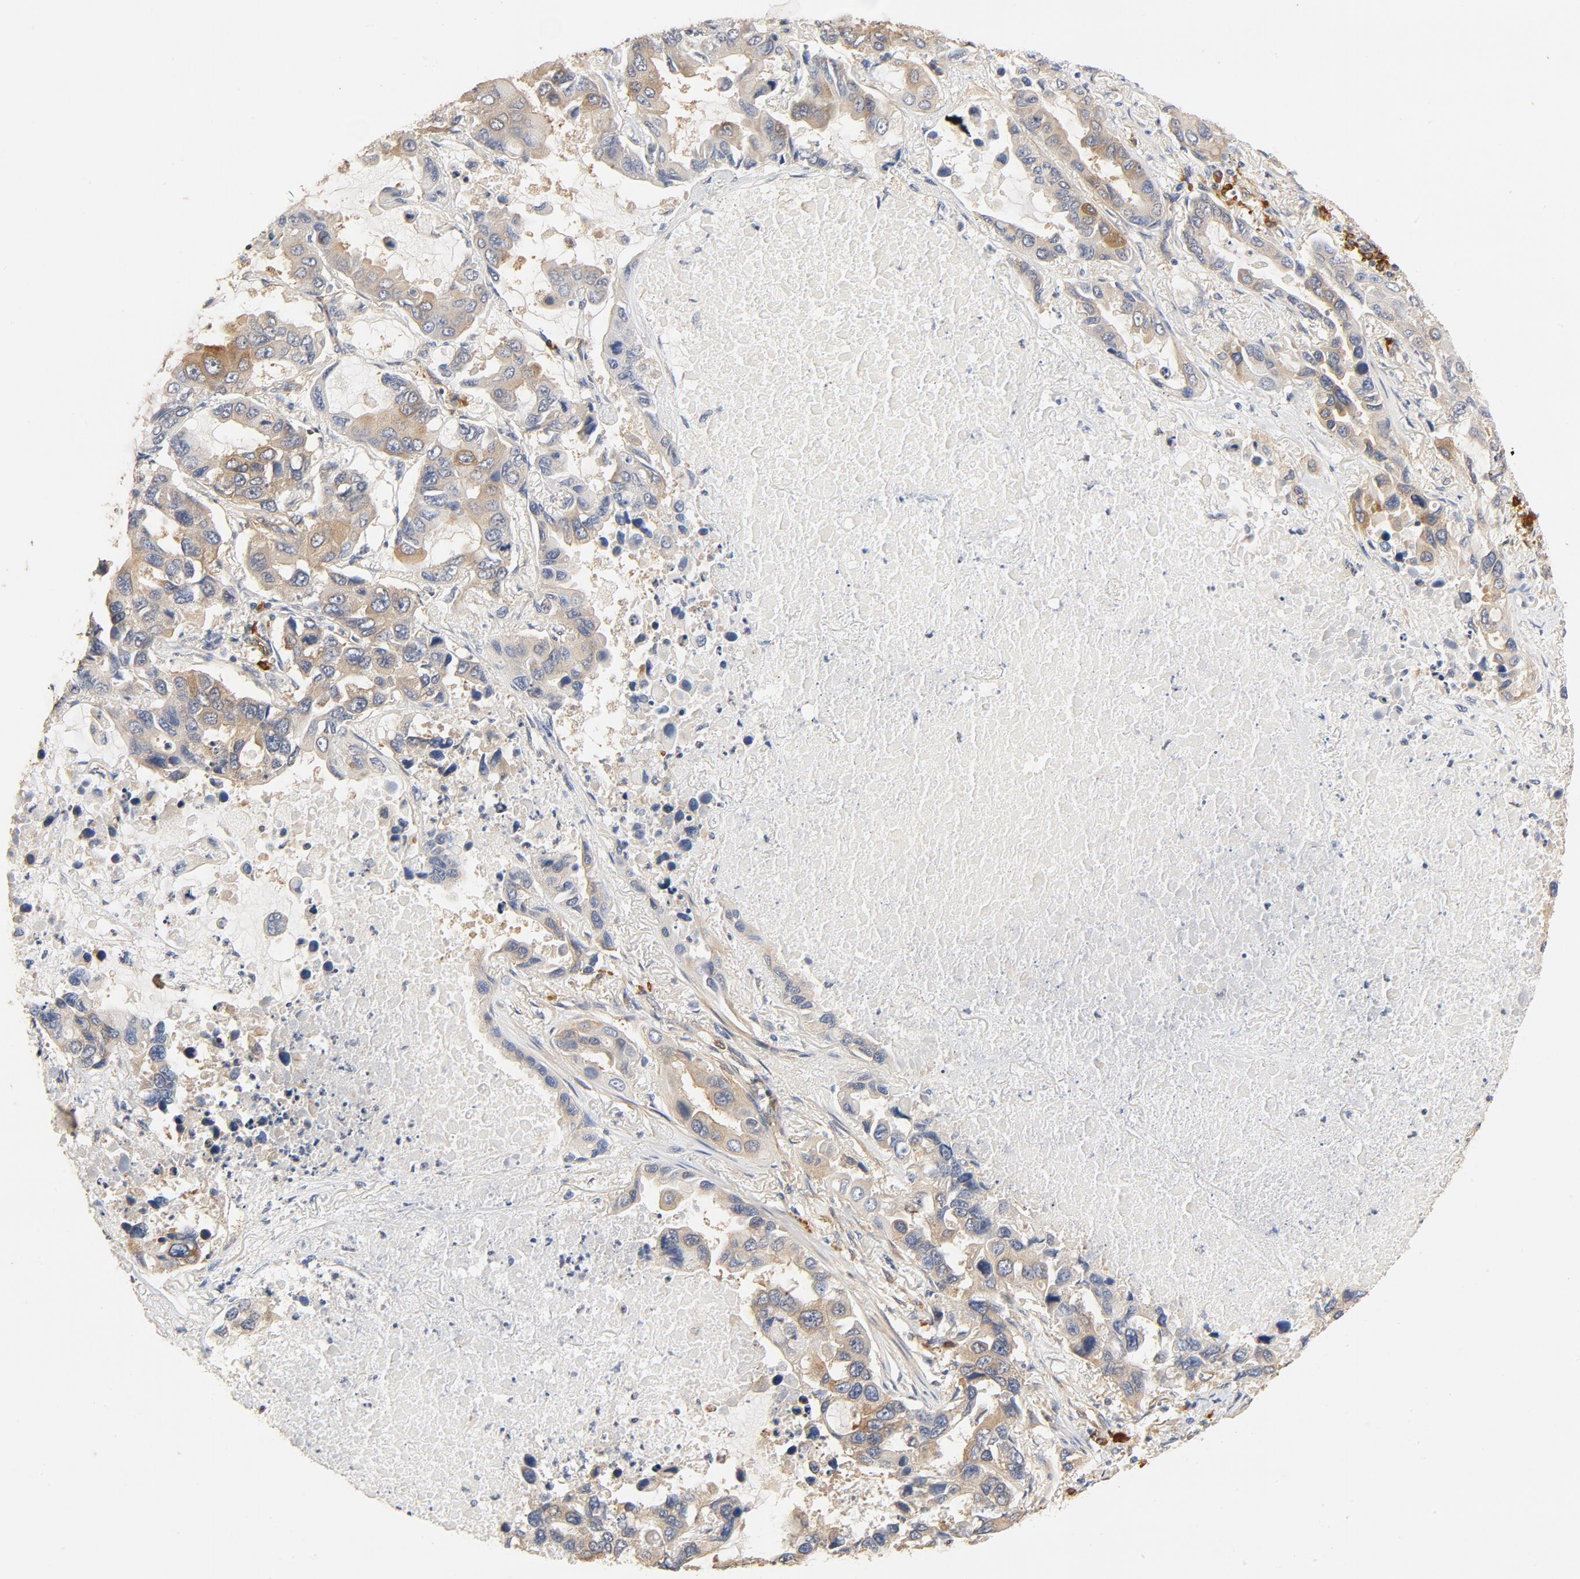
{"staining": {"intensity": "weak", "quantity": "25%-75%", "location": "cytoplasmic/membranous"}, "tissue": "lung cancer", "cell_type": "Tumor cells", "image_type": "cancer", "snomed": [{"axis": "morphology", "description": "Adenocarcinoma, NOS"}, {"axis": "topography", "description": "Lung"}], "caption": "Immunohistochemical staining of human lung adenocarcinoma demonstrates low levels of weak cytoplasmic/membranous staining in approximately 25%-75% of tumor cells.", "gene": "UBE2J1", "patient": {"sex": "male", "age": 64}}